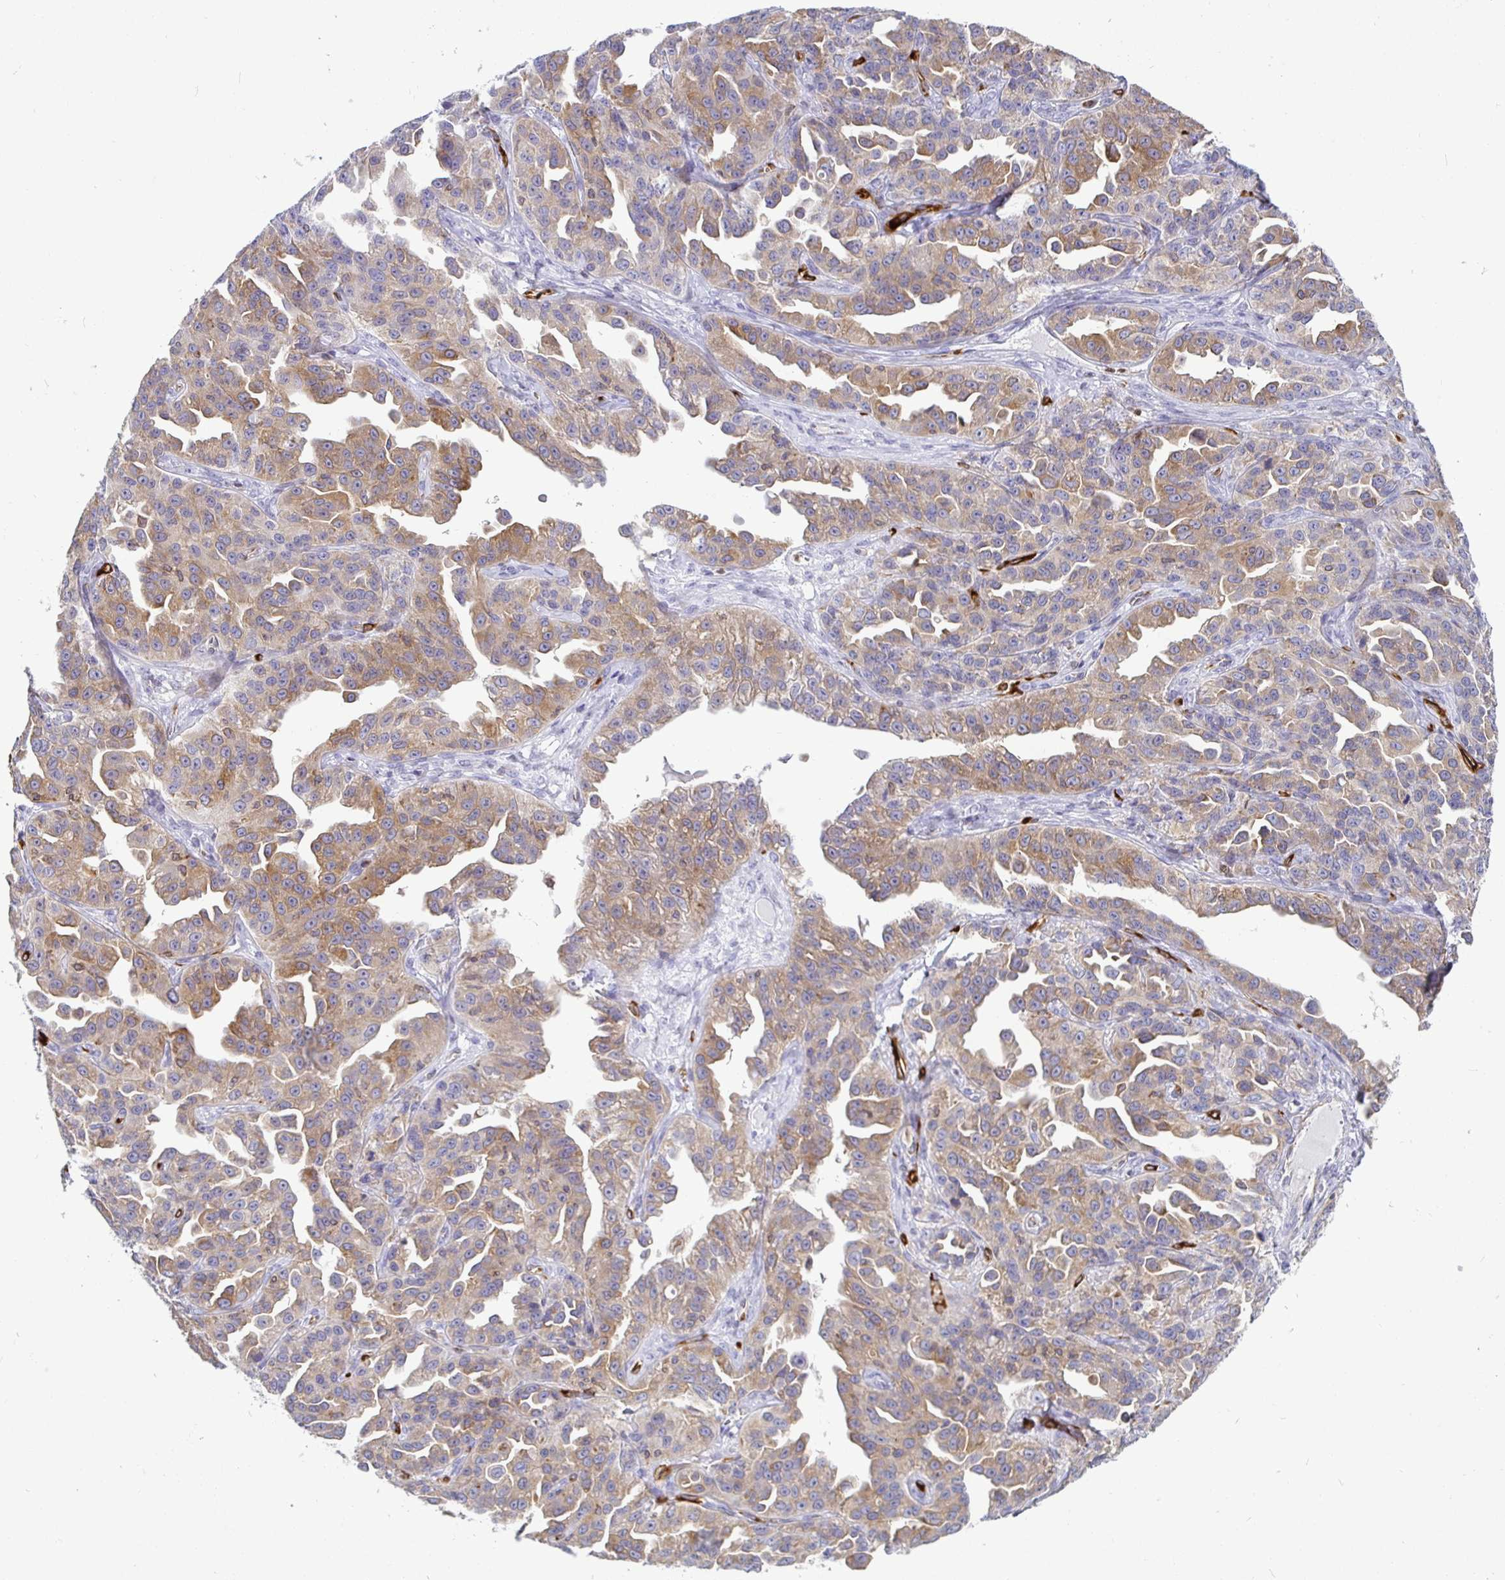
{"staining": {"intensity": "moderate", "quantity": ">75%", "location": "cytoplasmic/membranous"}, "tissue": "ovarian cancer", "cell_type": "Tumor cells", "image_type": "cancer", "snomed": [{"axis": "morphology", "description": "Cystadenocarcinoma, serous, NOS"}, {"axis": "topography", "description": "Ovary"}], "caption": "Immunohistochemistry (IHC) of ovarian serous cystadenocarcinoma reveals medium levels of moderate cytoplasmic/membranous positivity in about >75% of tumor cells.", "gene": "TP53I11", "patient": {"sex": "female", "age": 75}}